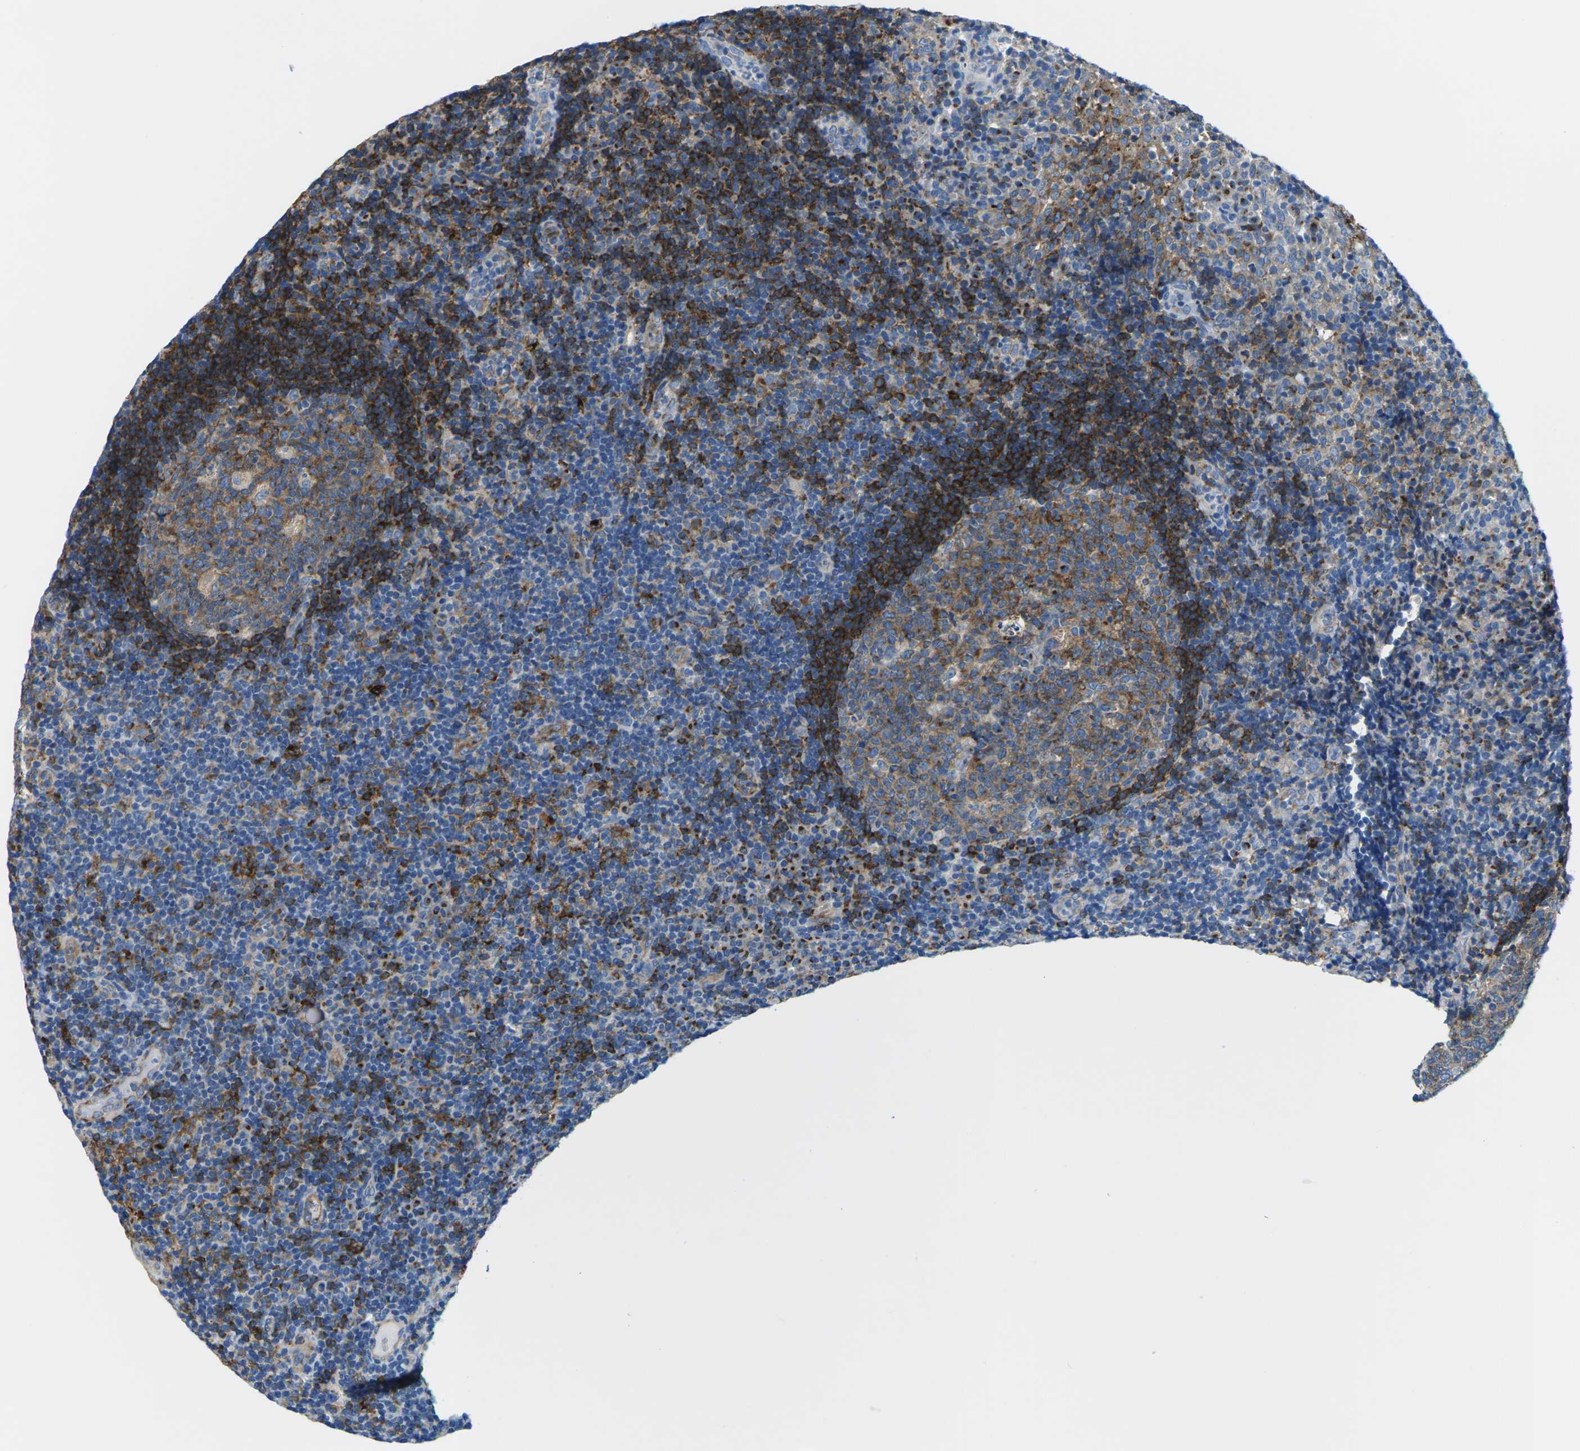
{"staining": {"intensity": "strong", "quantity": "25%-75%", "location": "cytoplasmic/membranous"}, "tissue": "tonsil", "cell_type": "Germinal center cells", "image_type": "normal", "snomed": [{"axis": "morphology", "description": "Normal tissue, NOS"}, {"axis": "topography", "description": "Tonsil"}], "caption": "Protein analysis of unremarkable tonsil reveals strong cytoplasmic/membranous positivity in approximately 25%-75% of germinal center cells. Using DAB (brown) and hematoxylin (blue) stains, captured at high magnification using brightfield microscopy.", "gene": "SYNGR2", "patient": {"sex": "female", "age": 40}}